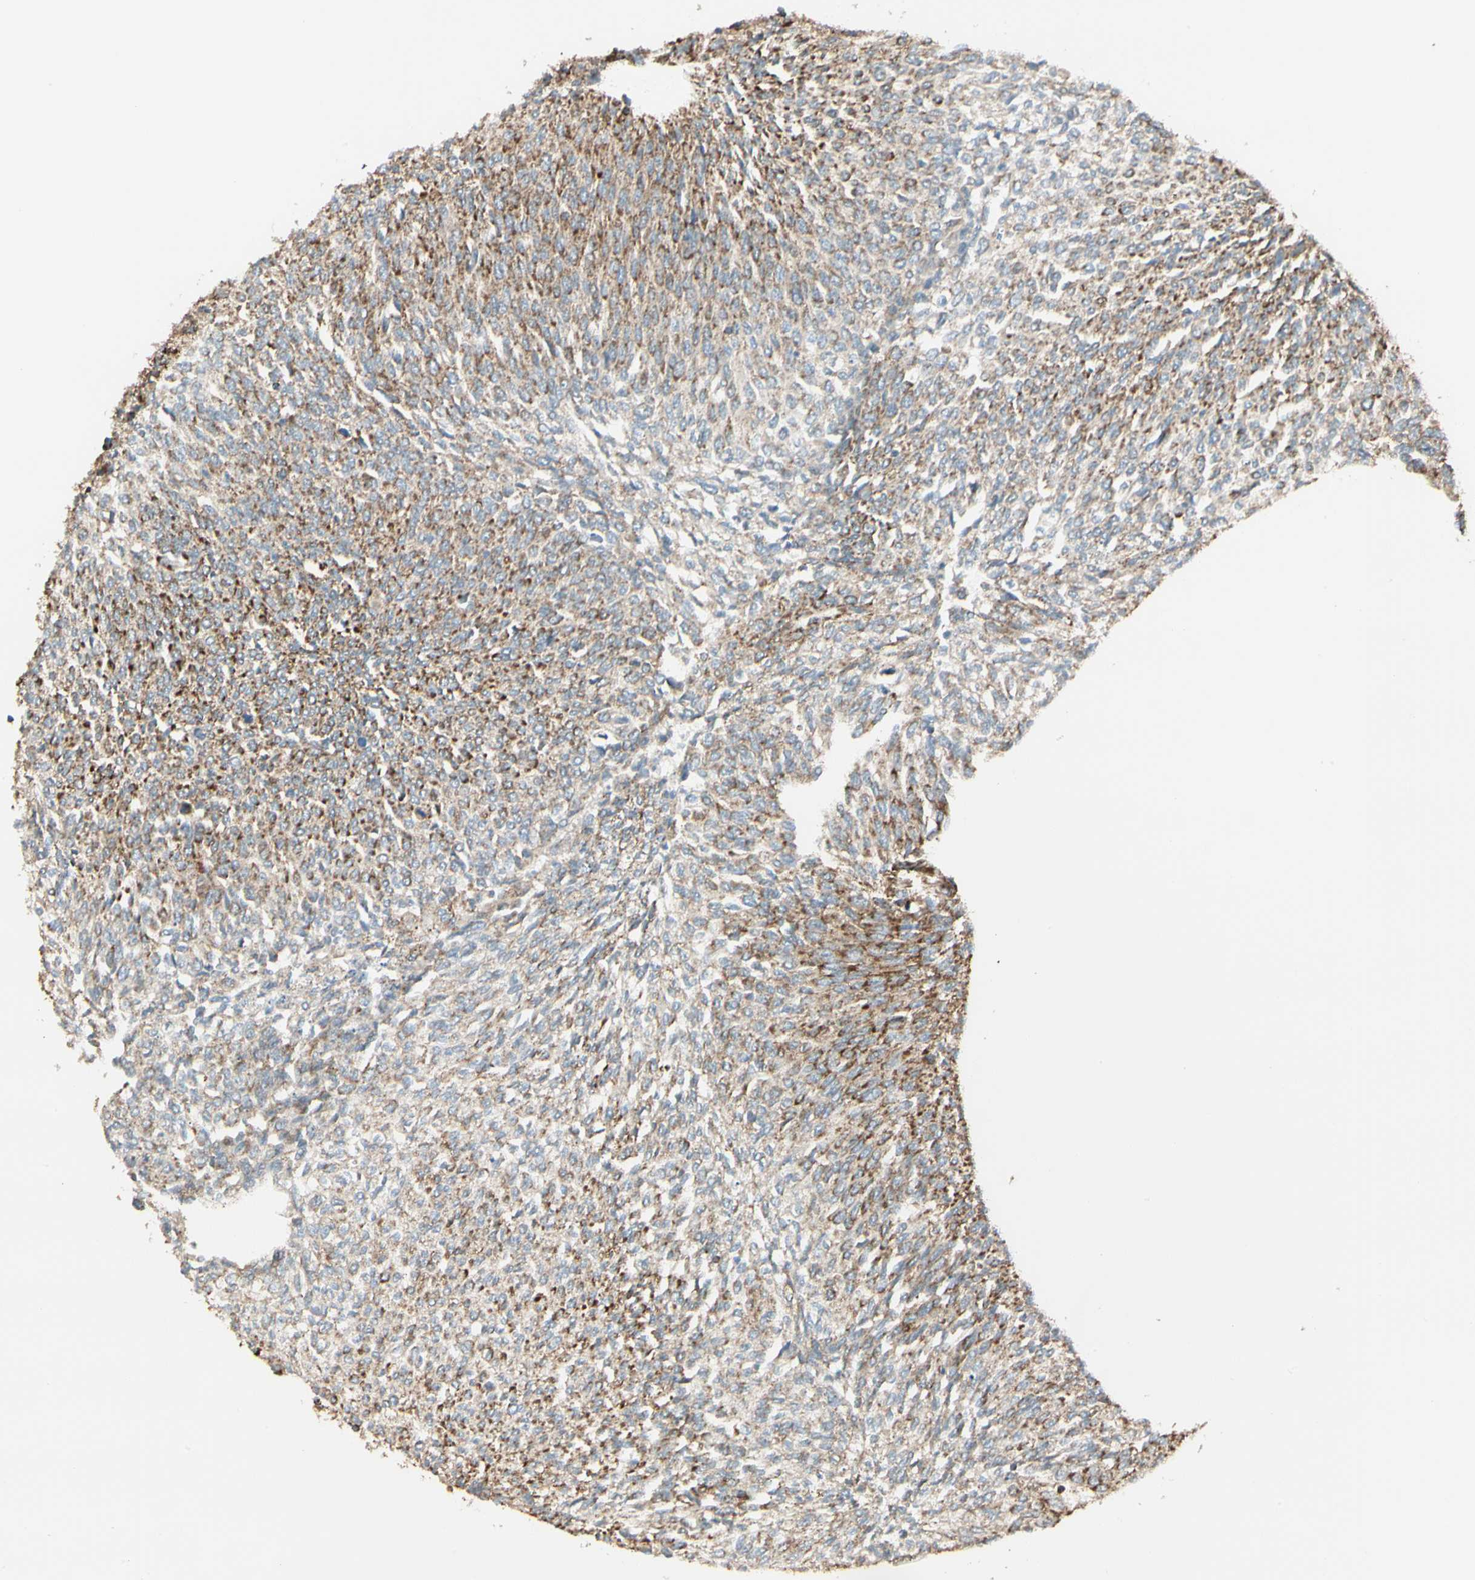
{"staining": {"intensity": "moderate", "quantity": "25%-75%", "location": "cytoplasmic/membranous"}, "tissue": "urothelial cancer", "cell_type": "Tumor cells", "image_type": "cancer", "snomed": [{"axis": "morphology", "description": "Urothelial carcinoma, Low grade"}, {"axis": "topography", "description": "Urinary bladder"}], "caption": "A medium amount of moderate cytoplasmic/membranous expression is identified in about 25%-75% of tumor cells in urothelial cancer tissue. The protein of interest is shown in brown color, while the nuclei are stained blue.", "gene": "ANKS6", "patient": {"sex": "female", "age": 79}}